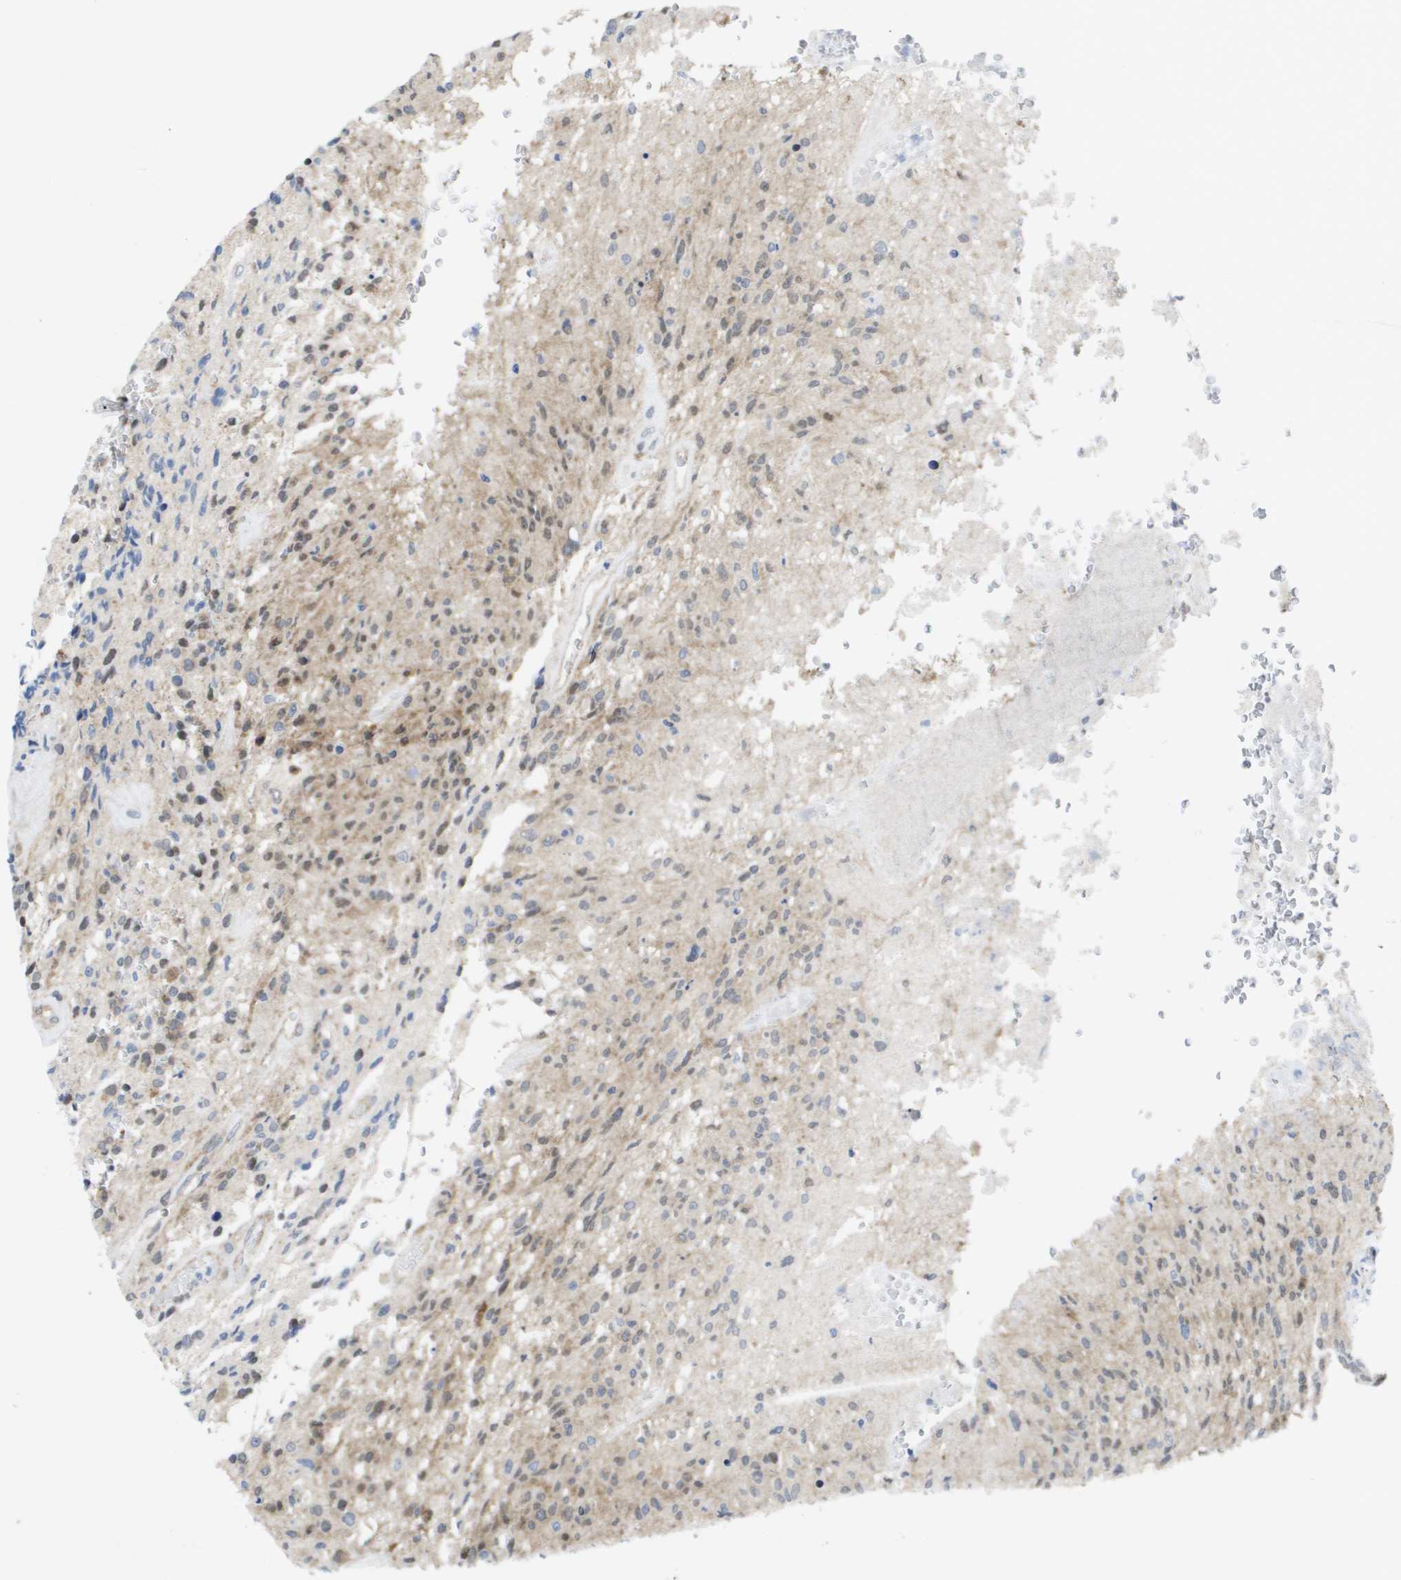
{"staining": {"intensity": "weak", "quantity": "25%-75%", "location": "cytoplasmic/membranous,nuclear"}, "tissue": "glioma", "cell_type": "Tumor cells", "image_type": "cancer", "snomed": [{"axis": "morphology", "description": "Normal tissue, NOS"}, {"axis": "morphology", "description": "Glioma, malignant, High grade"}, {"axis": "topography", "description": "Cerebral cortex"}], "caption": "A brown stain highlights weak cytoplasmic/membranous and nuclear expression of a protein in human glioma tumor cells. (Brightfield microscopy of DAB IHC at high magnification).", "gene": "FKBP4", "patient": {"sex": "male", "age": 56}}